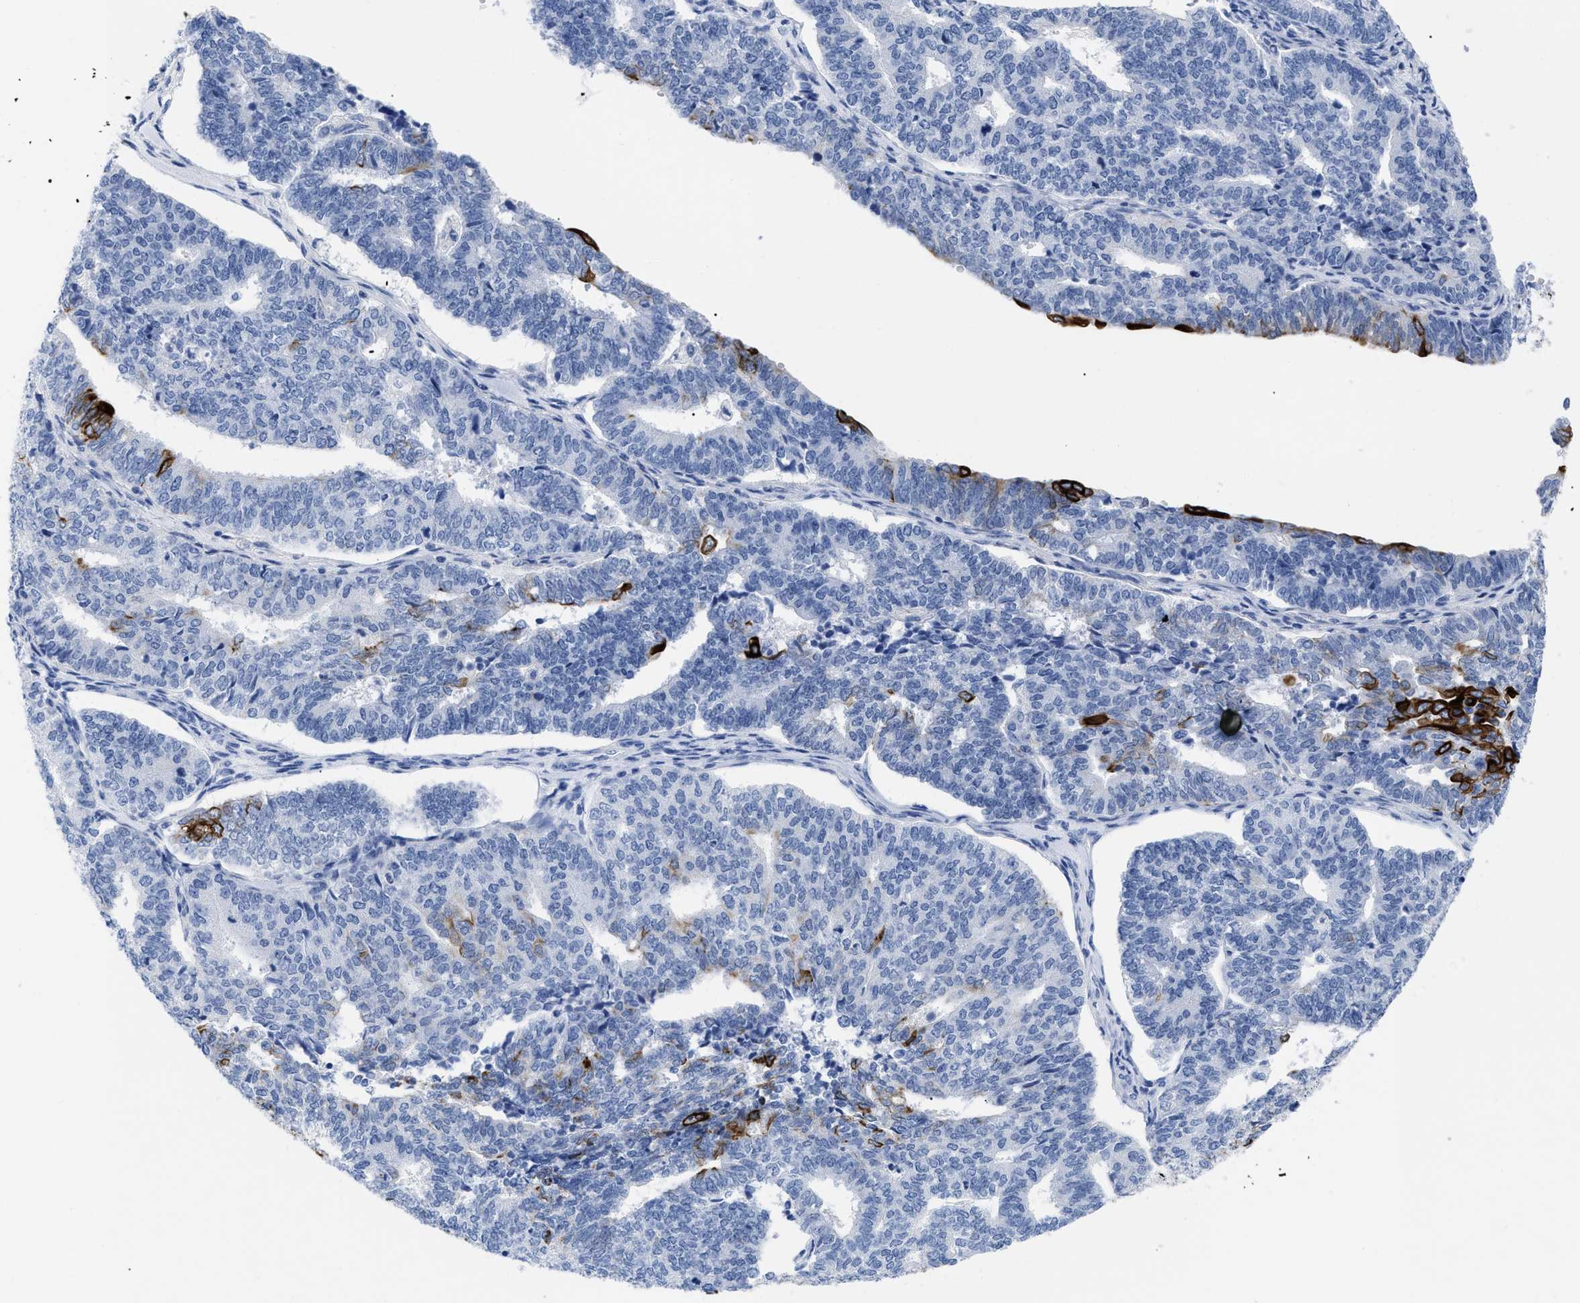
{"staining": {"intensity": "strong", "quantity": "<25%", "location": "cytoplasmic/membranous"}, "tissue": "endometrial cancer", "cell_type": "Tumor cells", "image_type": "cancer", "snomed": [{"axis": "morphology", "description": "Adenocarcinoma, NOS"}, {"axis": "topography", "description": "Endometrium"}], "caption": "Endometrial cancer (adenocarcinoma) stained for a protein shows strong cytoplasmic/membranous positivity in tumor cells.", "gene": "DUSP26", "patient": {"sex": "female", "age": 70}}